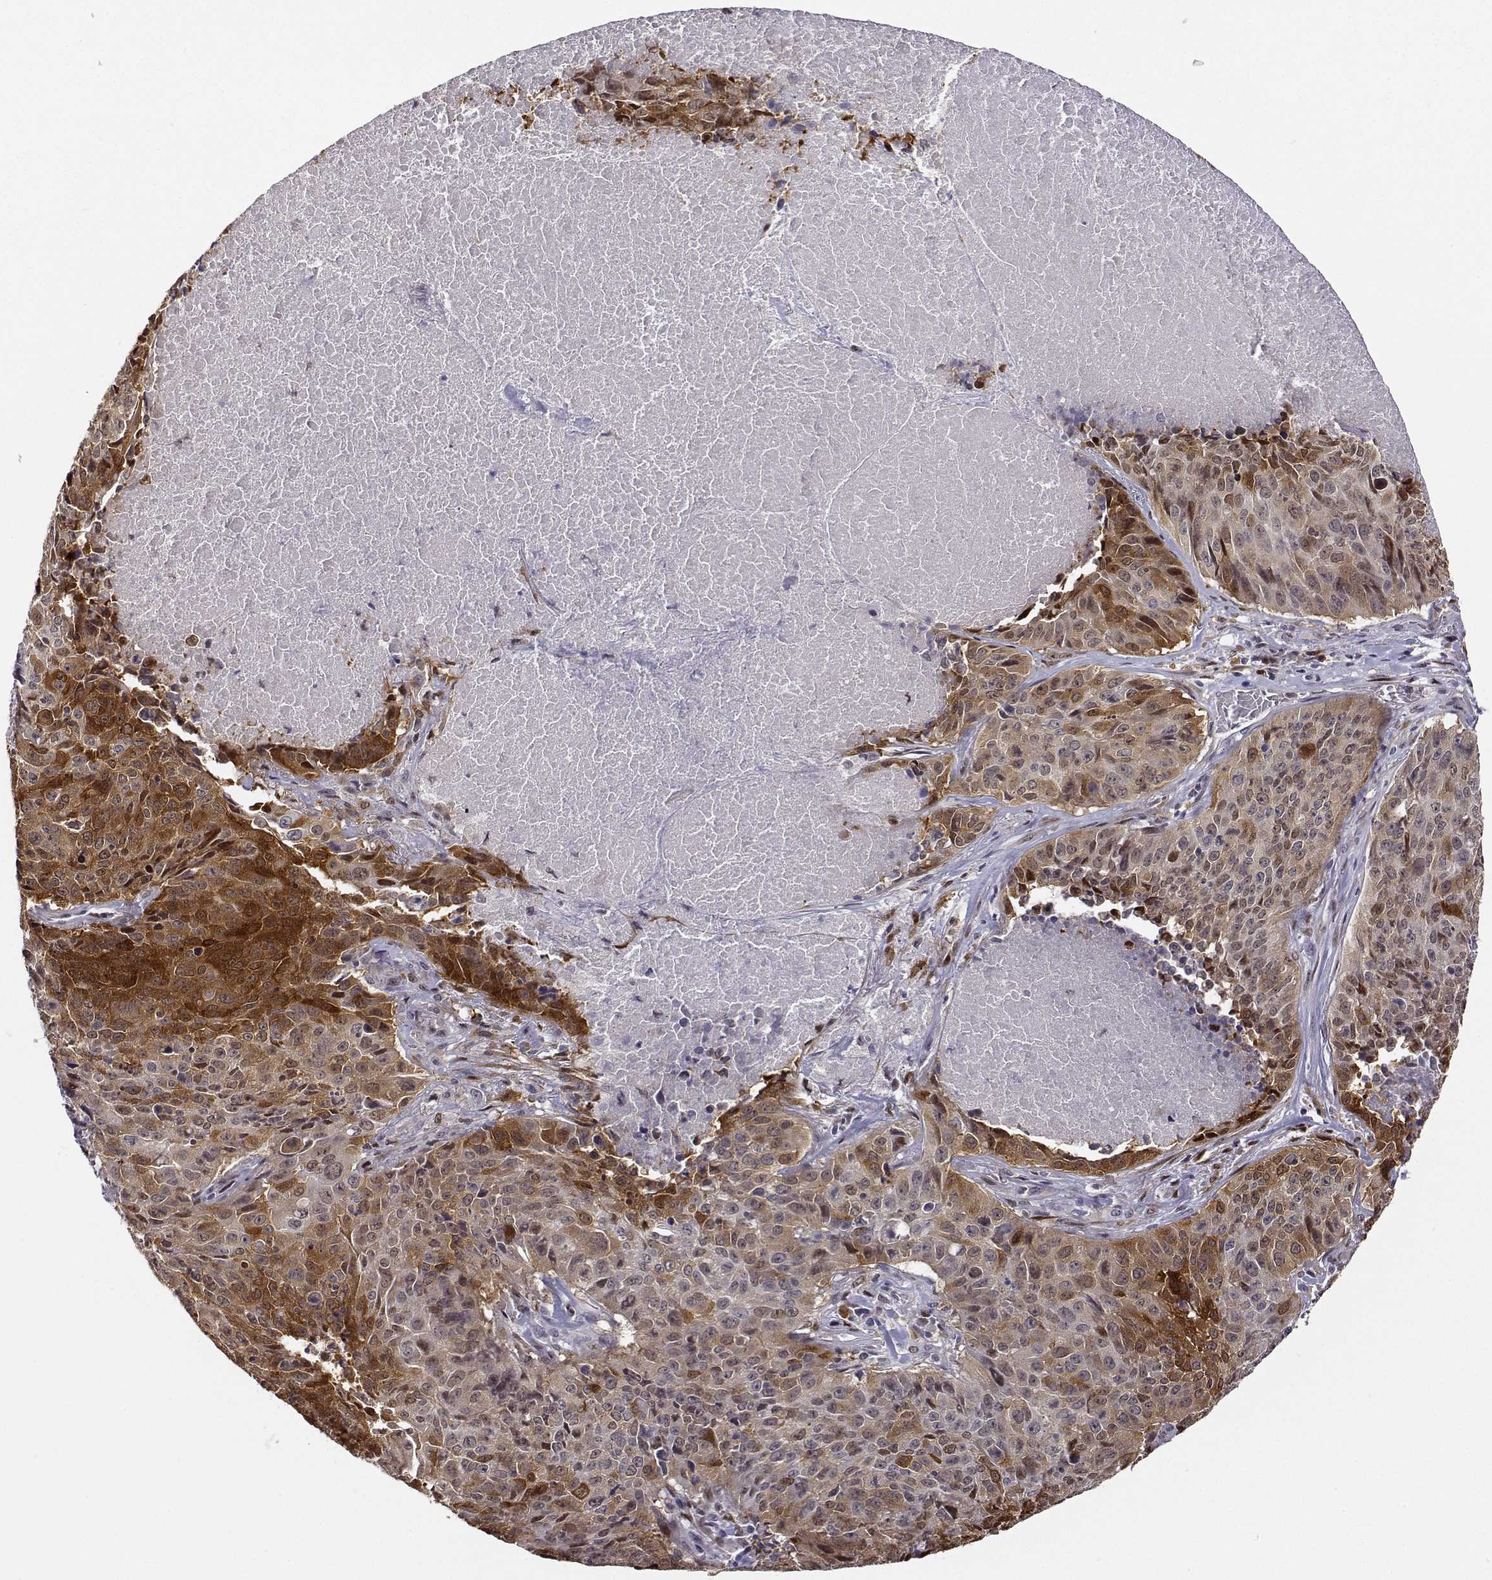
{"staining": {"intensity": "moderate", "quantity": "25%-75%", "location": "cytoplasmic/membranous,nuclear"}, "tissue": "lung cancer", "cell_type": "Tumor cells", "image_type": "cancer", "snomed": [{"axis": "morphology", "description": "Normal tissue, NOS"}, {"axis": "morphology", "description": "Squamous cell carcinoma, NOS"}, {"axis": "topography", "description": "Bronchus"}, {"axis": "topography", "description": "Lung"}], "caption": "Human lung cancer stained with a protein marker demonstrates moderate staining in tumor cells.", "gene": "PHGDH", "patient": {"sex": "male", "age": 64}}